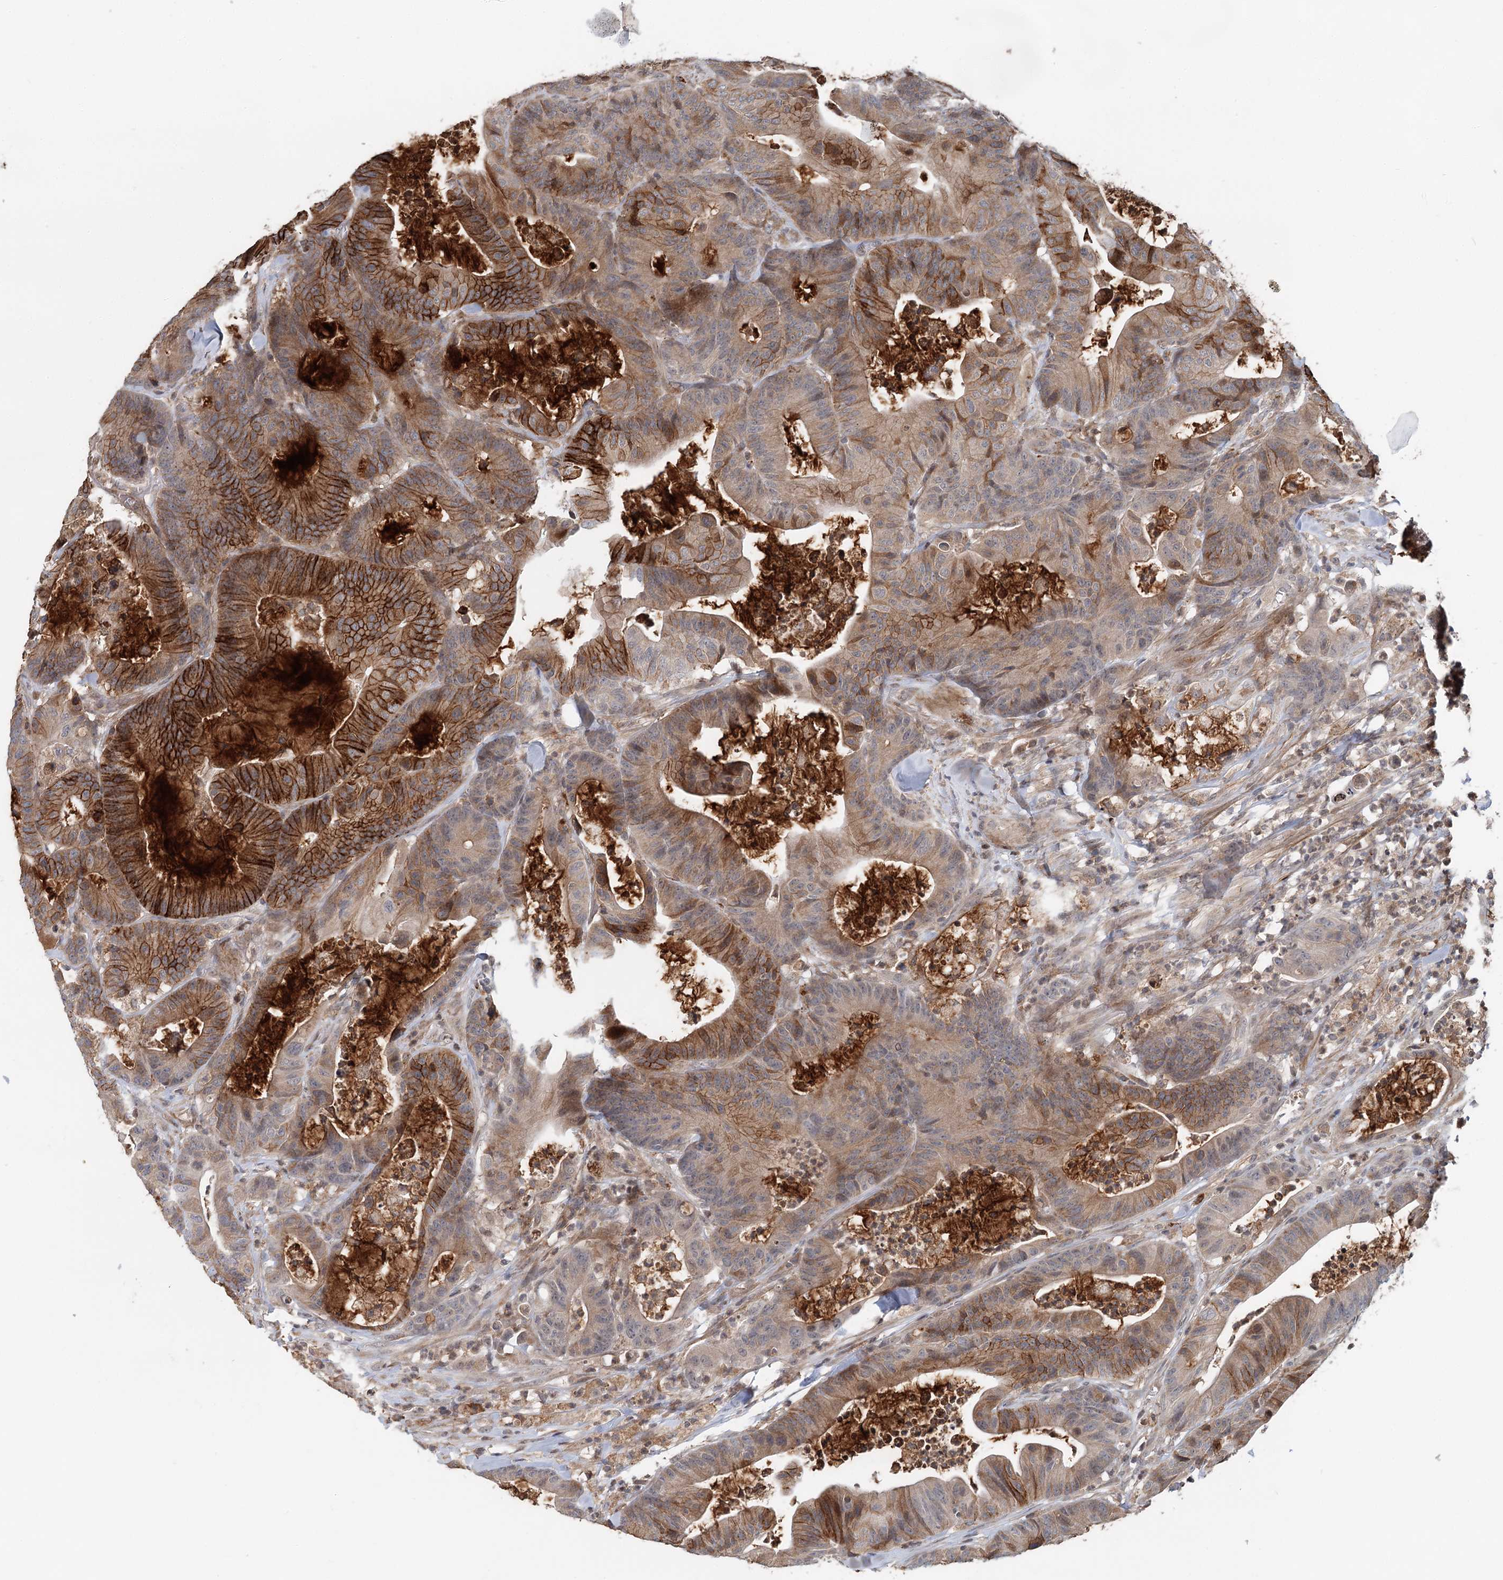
{"staining": {"intensity": "strong", "quantity": ">75%", "location": "cytoplasmic/membranous"}, "tissue": "colorectal cancer", "cell_type": "Tumor cells", "image_type": "cancer", "snomed": [{"axis": "morphology", "description": "Adenocarcinoma, NOS"}, {"axis": "topography", "description": "Colon"}], "caption": "A brown stain shows strong cytoplasmic/membranous positivity of a protein in human colorectal cancer tumor cells.", "gene": "RNF111", "patient": {"sex": "female", "age": 84}}